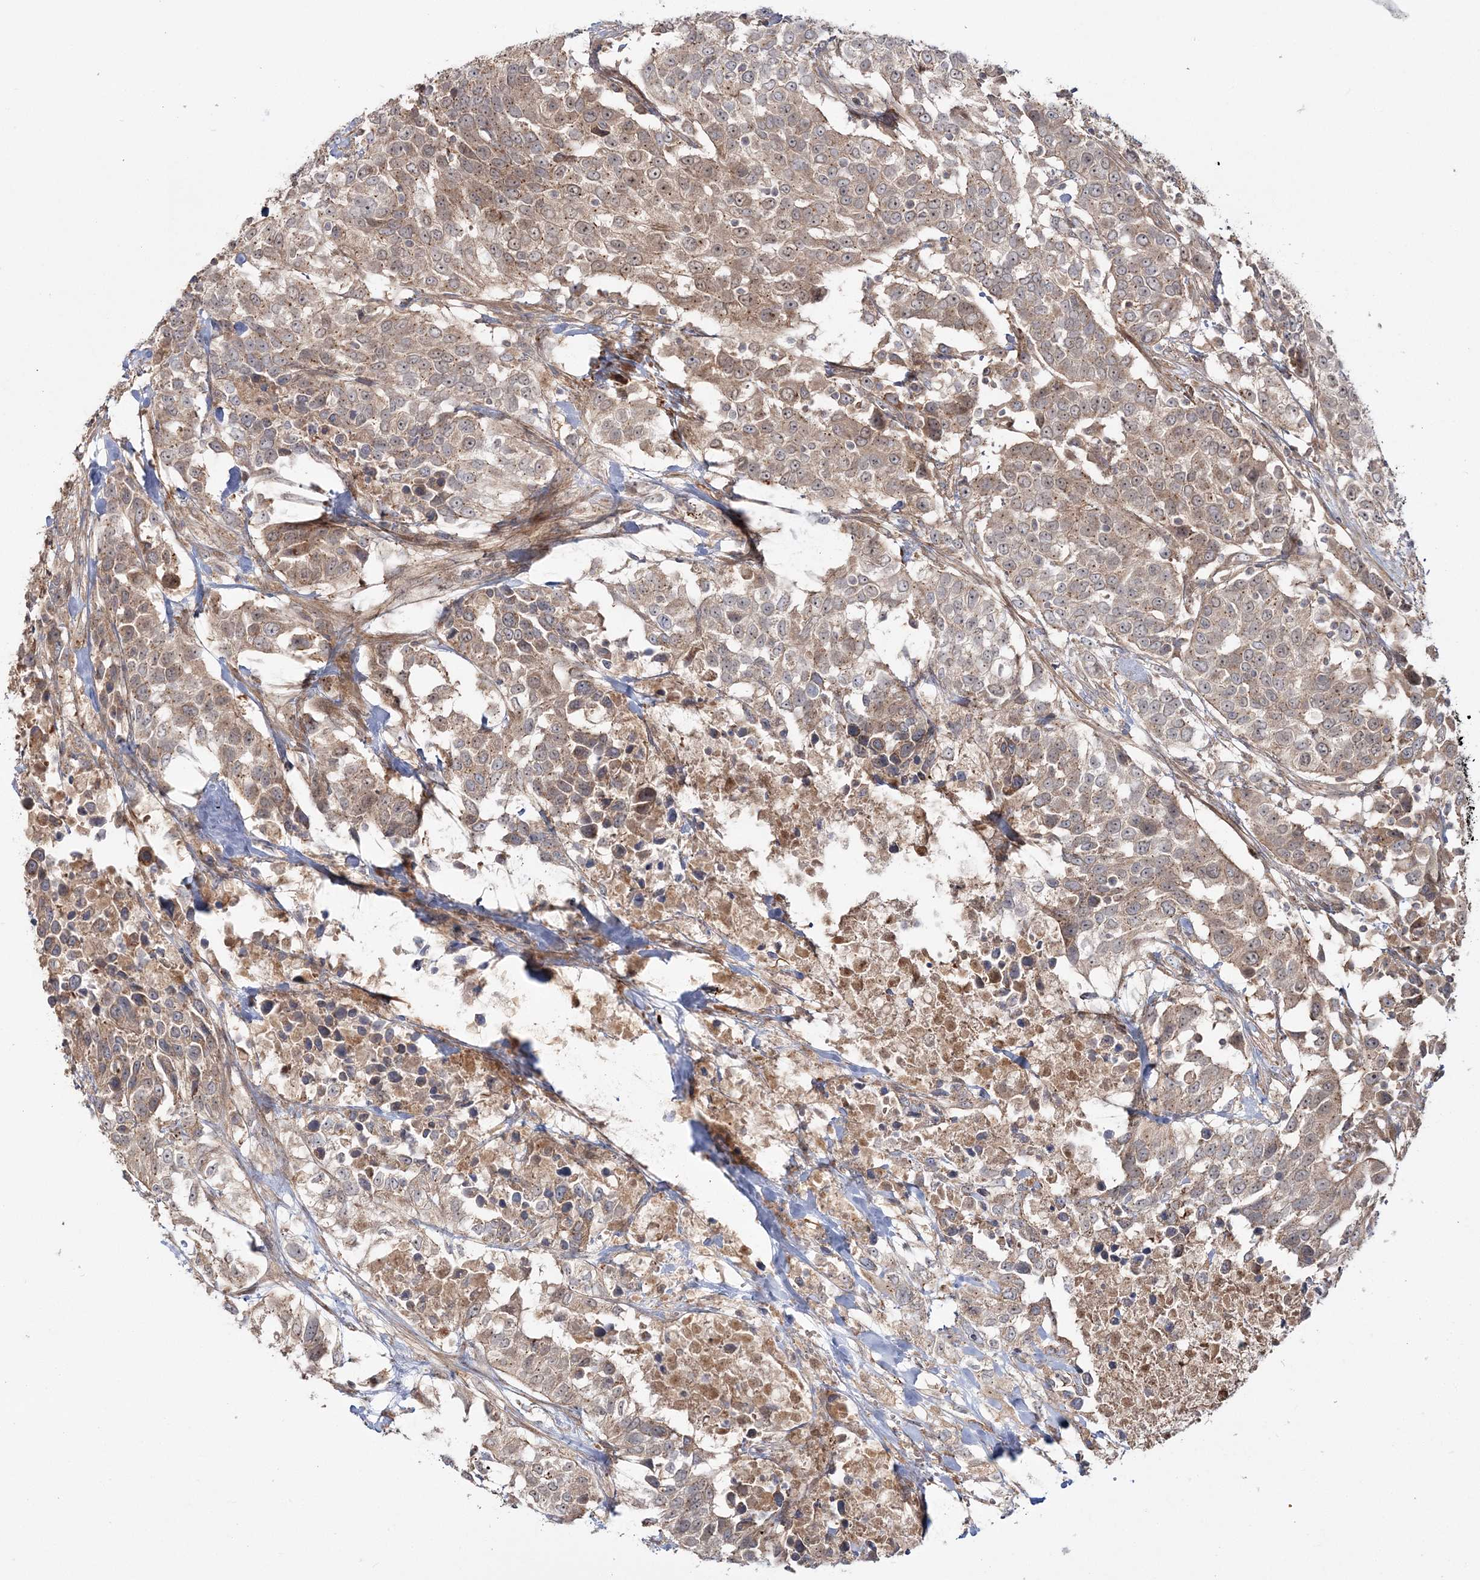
{"staining": {"intensity": "weak", "quantity": ">75%", "location": "cytoplasmic/membranous,nuclear"}, "tissue": "urothelial cancer", "cell_type": "Tumor cells", "image_type": "cancer", "snomed": [{"axis": "morphology", "description": "Urothelial carcinoma, High grade"}, {"axis": "topography", "description": "Urinary bladder"}], "caption": "Immunohistochemistry photomicrograph of neoplastic tissue: human urothelial carcinoma (high-grade) stained using immunohistochemistry (IHC) demonstrates low levels of weak protein expression localized specifically in the cytoplasmic/membranous and nuclear of tumor cells, appearing as a cytoplasmic/membranous and nuclear brown color.", "gene": "MOCS2", "patient": {"sex": "female", "age": 80}}